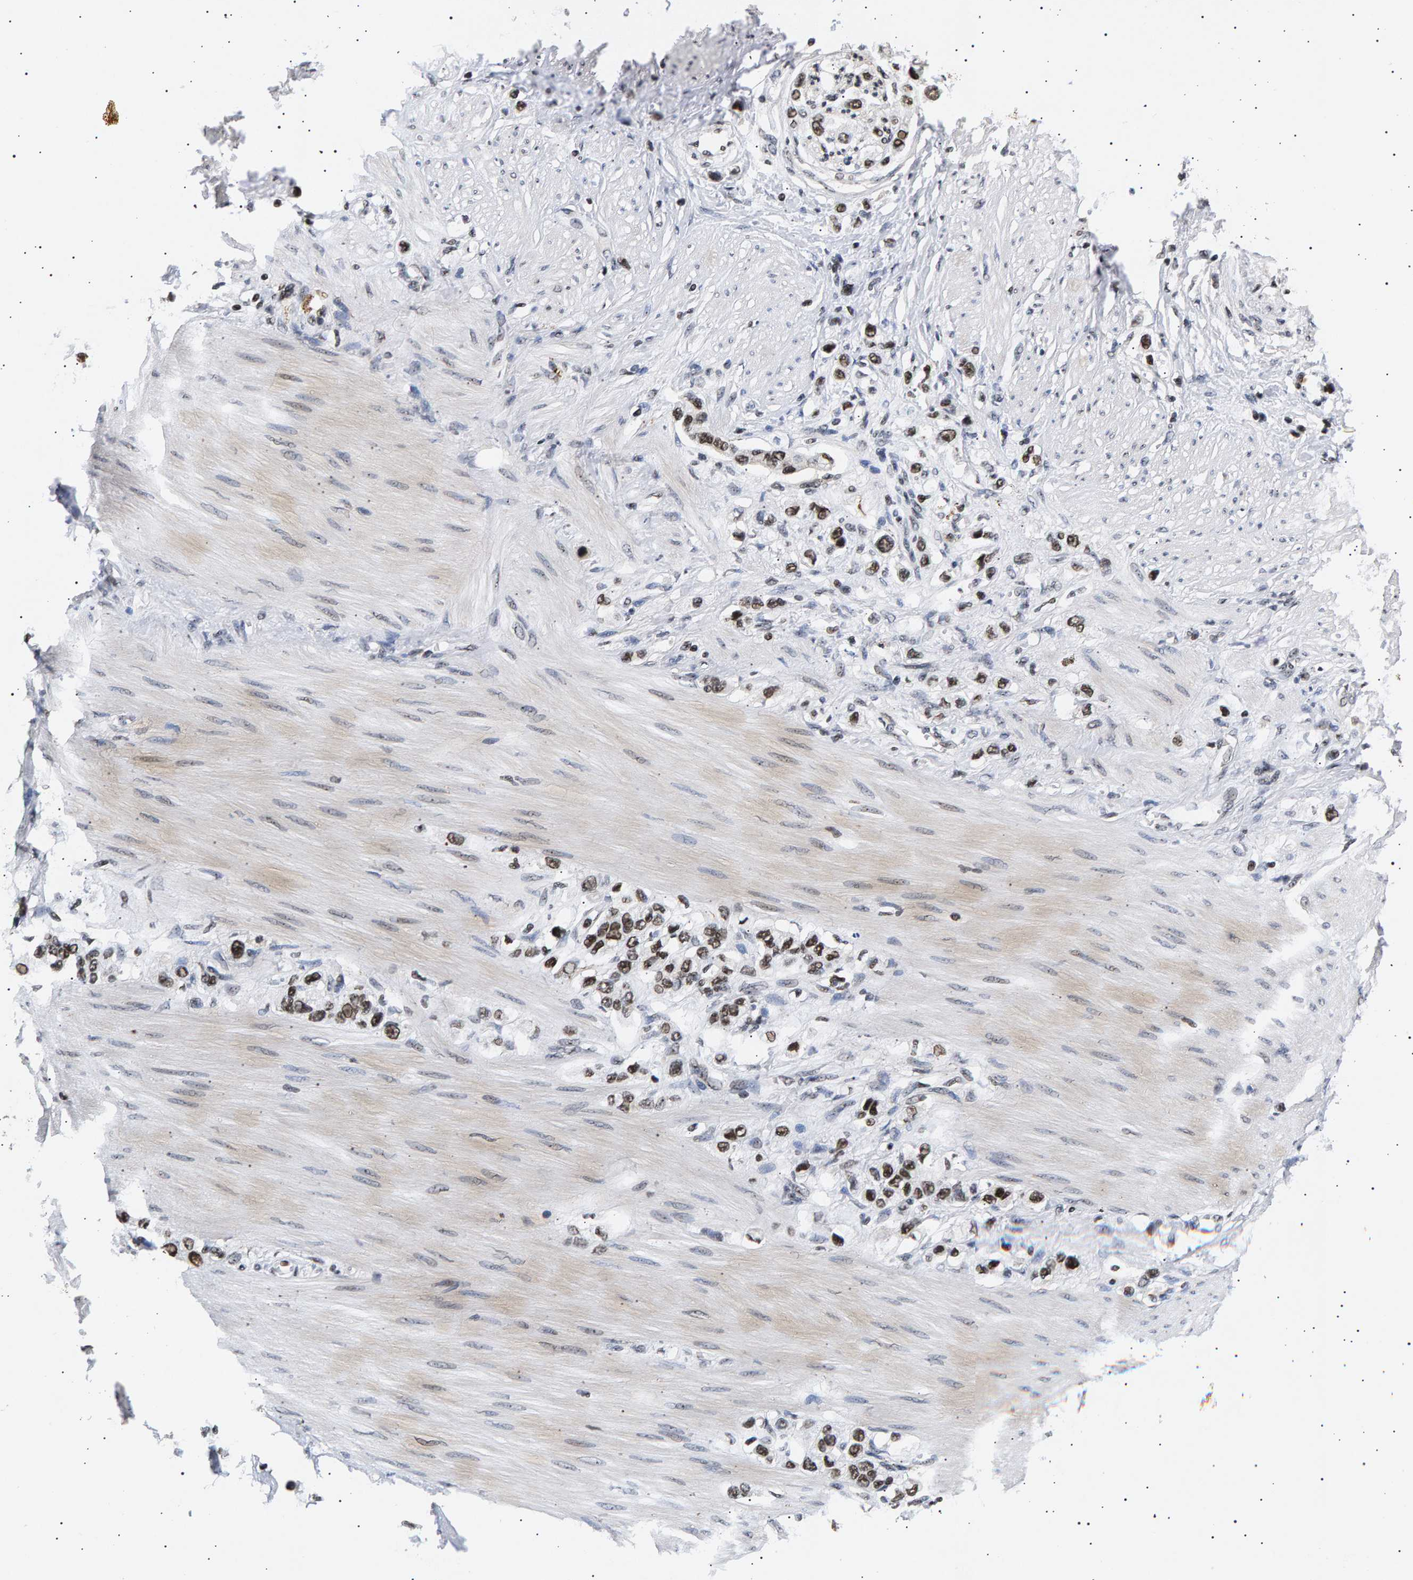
{"staining": {"intensity": "strong", "quantity": ">75%", "location": "nuclear"}, "tissue": "stomach cancer", "cell_type": "Tumor cells", "image_type": "cancer", "snomed": [{"axis": "morphology", "description": "Adenocarcinoma, NOS"}, {"axis": "topography", "description": "Stomach"}], "caption": "Immunohistochemical staining of stomach cancer shows high levels of strong nuclear protein positivity in approximately >75% of tumor cells.", "gene": "ANKRD40", "patient": {"sex": "female", "age": 65}}